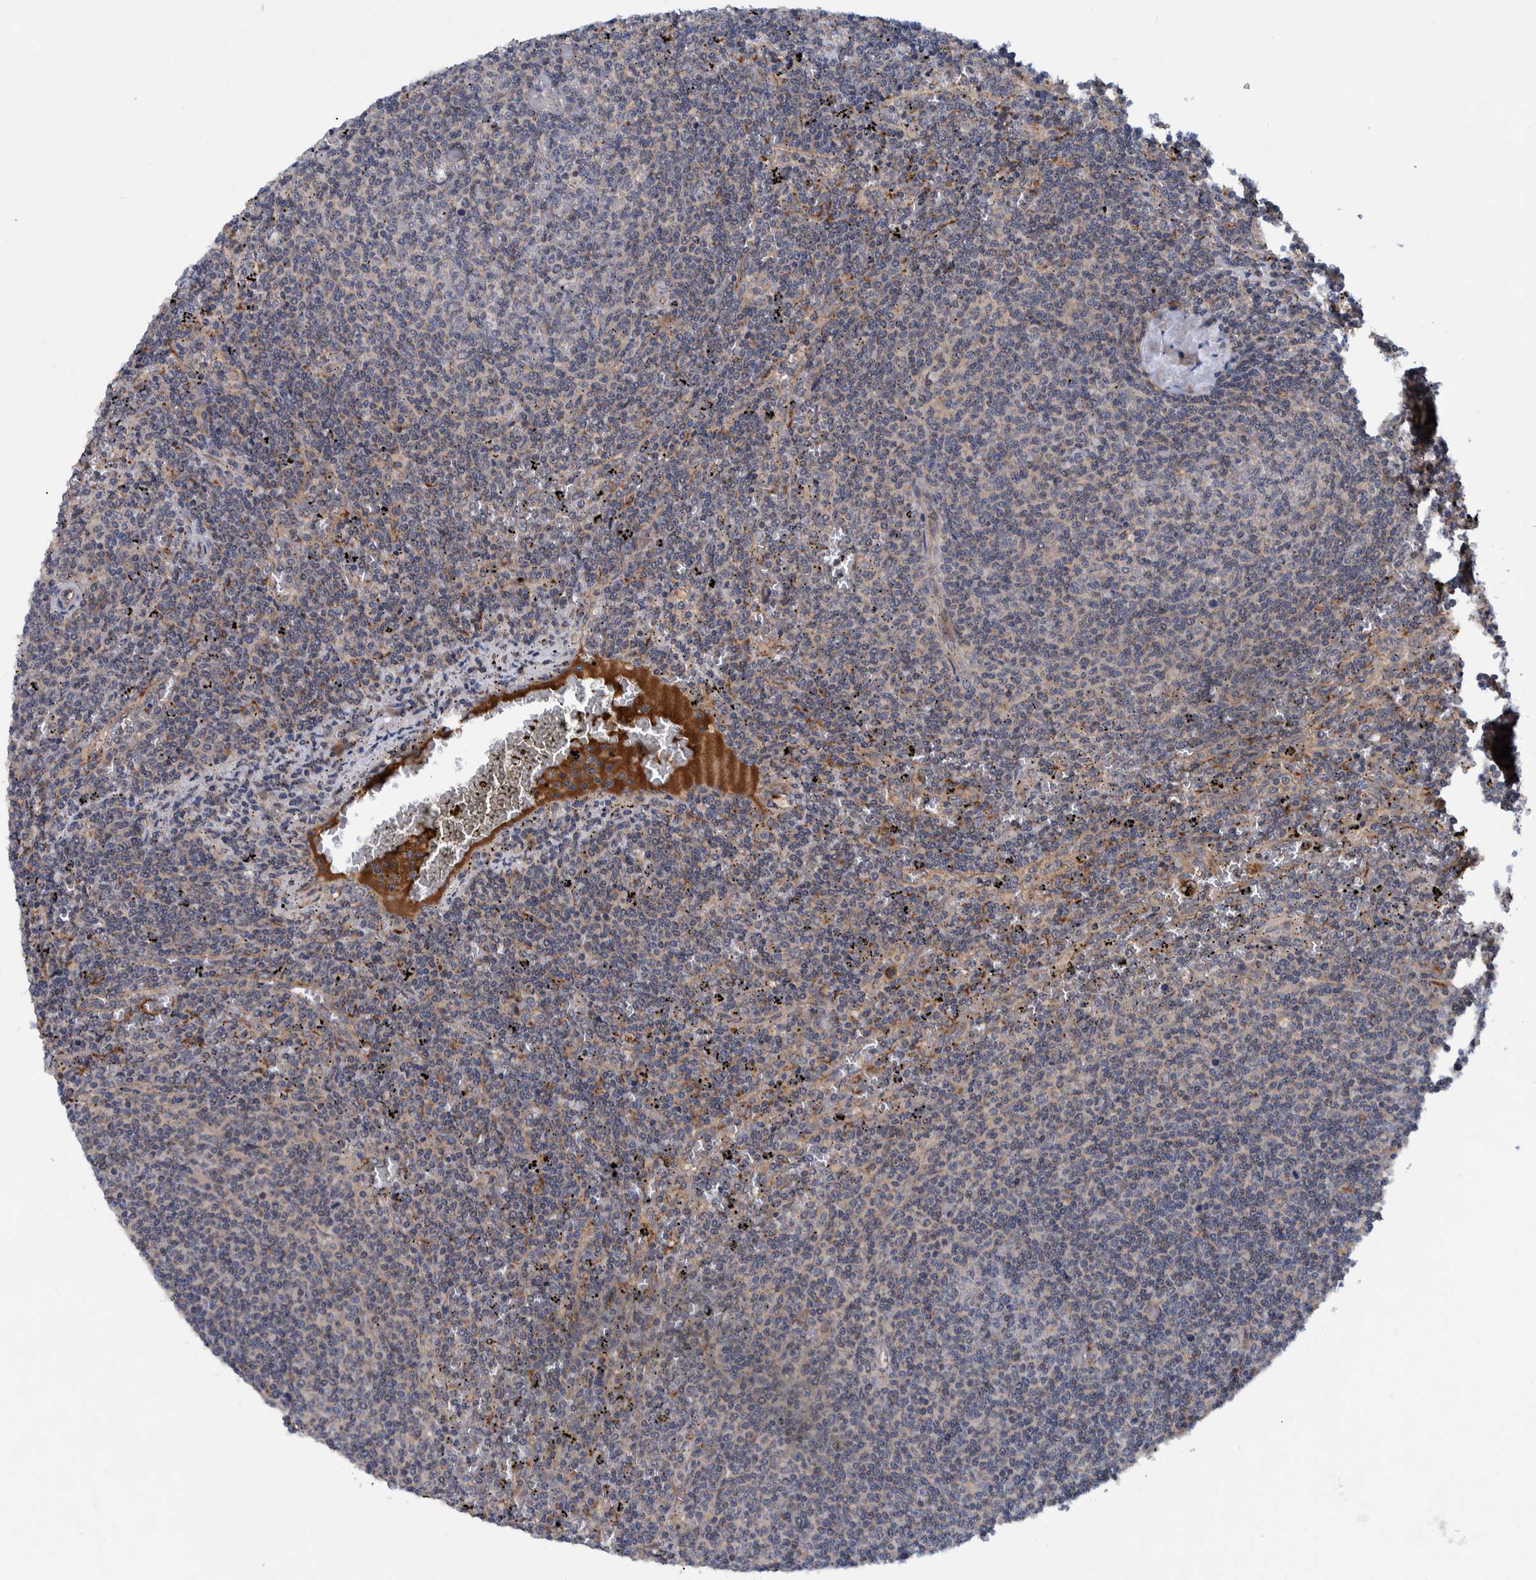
{"staining": {"intensity": "negative", "quantity": "none", "location": "none"}, "tissue": "lymphoma", "cell_type": "Tumor cells", "image_type": "cancer", "snomed": [{"axis": "morphology", "description": "Malignant lymphoma, non-Hodgkin's type, Low grade"}, {"axis": "topography", "description": "Spleen"}], "caption": "A micrograph of malignant lymphoma, non-Hodgkin's type (low-grade) stained for a protein demonstrates no brown staining in tumor cells.", "gene": "ITIH3", "patient": {"sex": "female", "age": 50}}